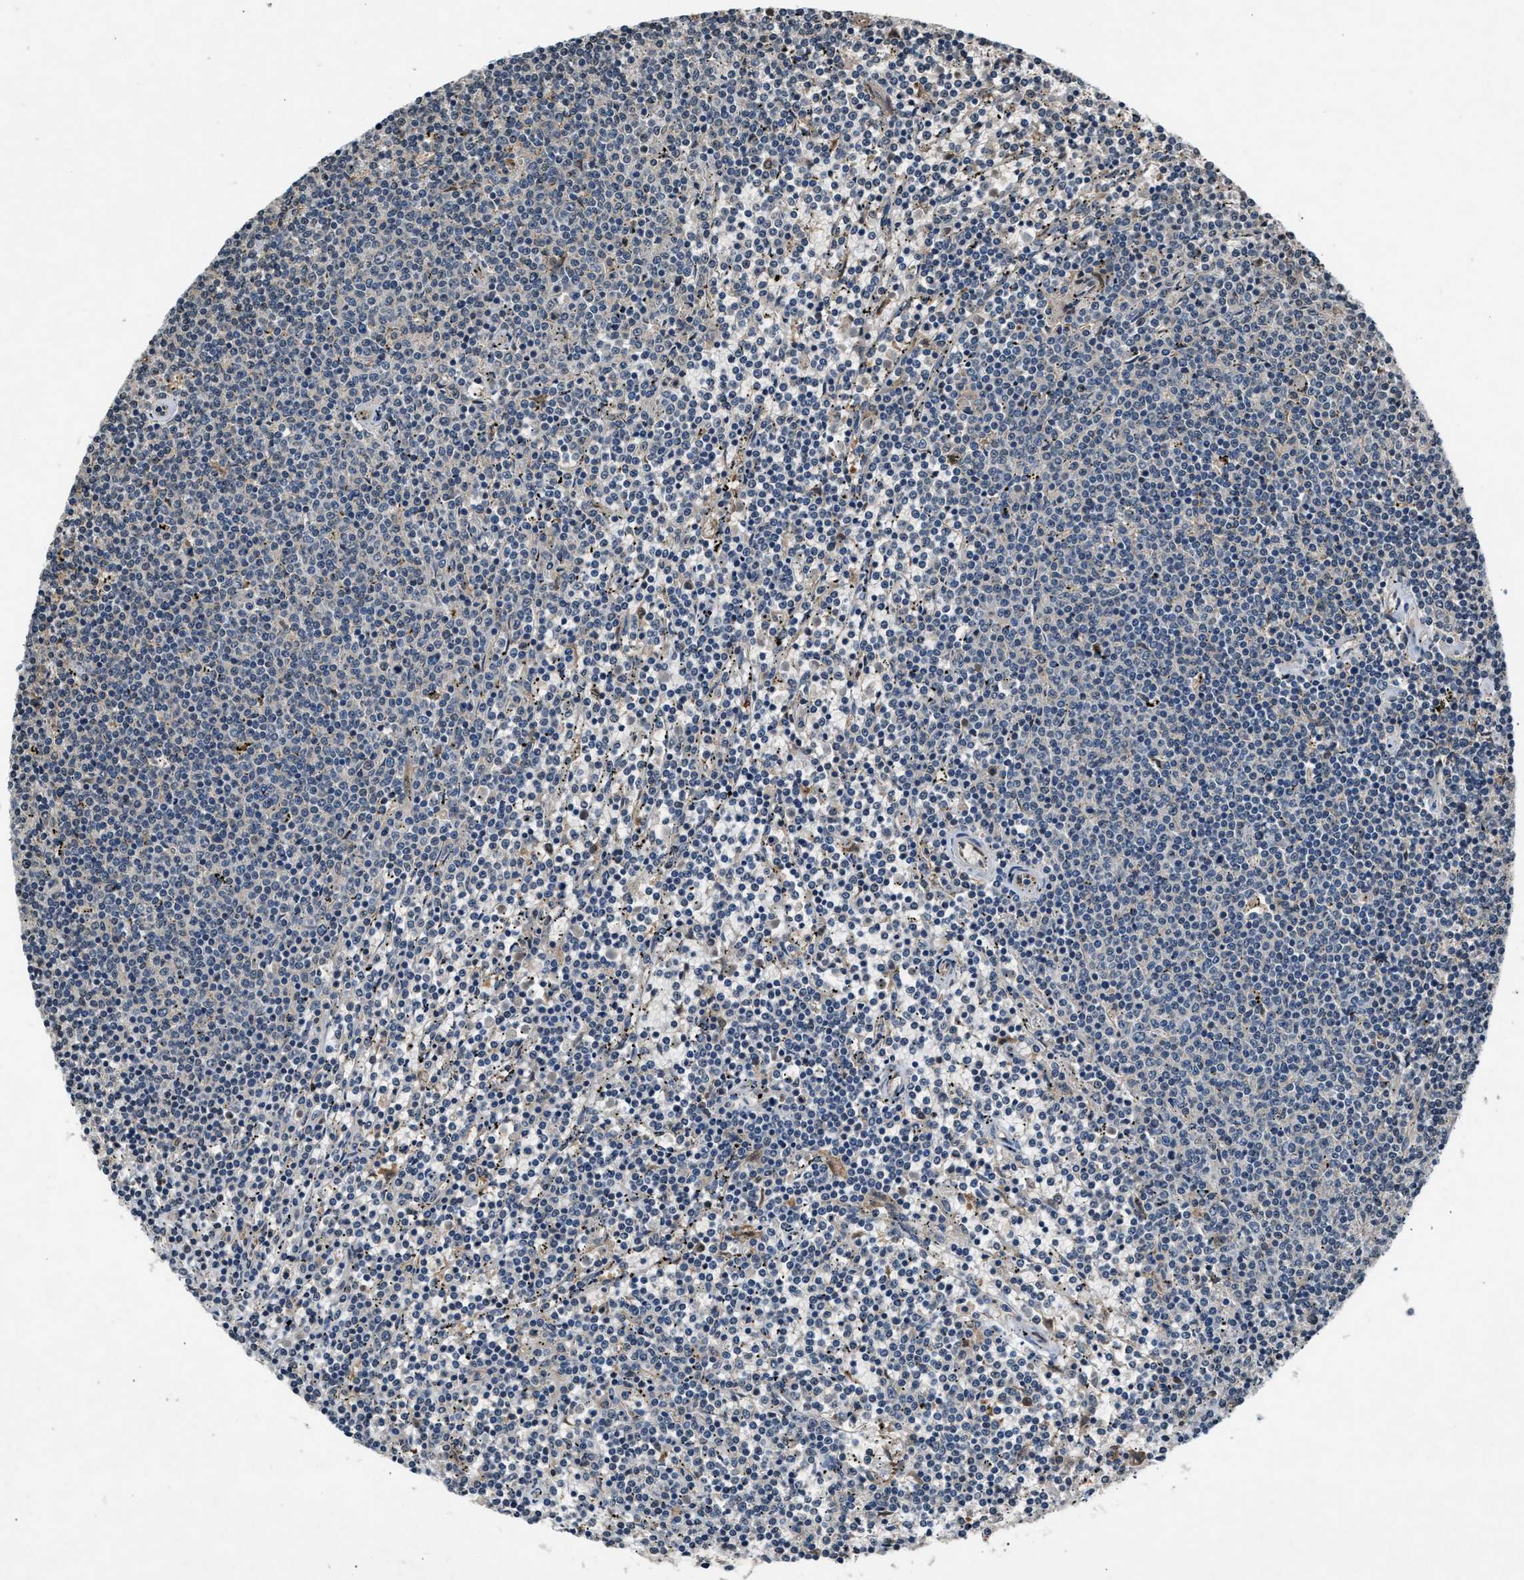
{"staining": {"intensity": "negative", "quantity": "none", "location": "none"}, "tissue": "lymphoma", "cell_type": "Tumor cells", "image_type": "cancer", "snomed": [{"axis": "morphology", "description": "Malignant lymphoma, non-Hodgkin's type, Low grade"}, {"axis": "topography", "description": "Spleen"}], "caption": "Immunohistochemistry photomicrograph of neoplastic tissue: lymphoma stained with DAB shows no significant protein staining in tumor cells.", "gene": "TP53I3", "patient": {"sex": "female", "age": 50}}